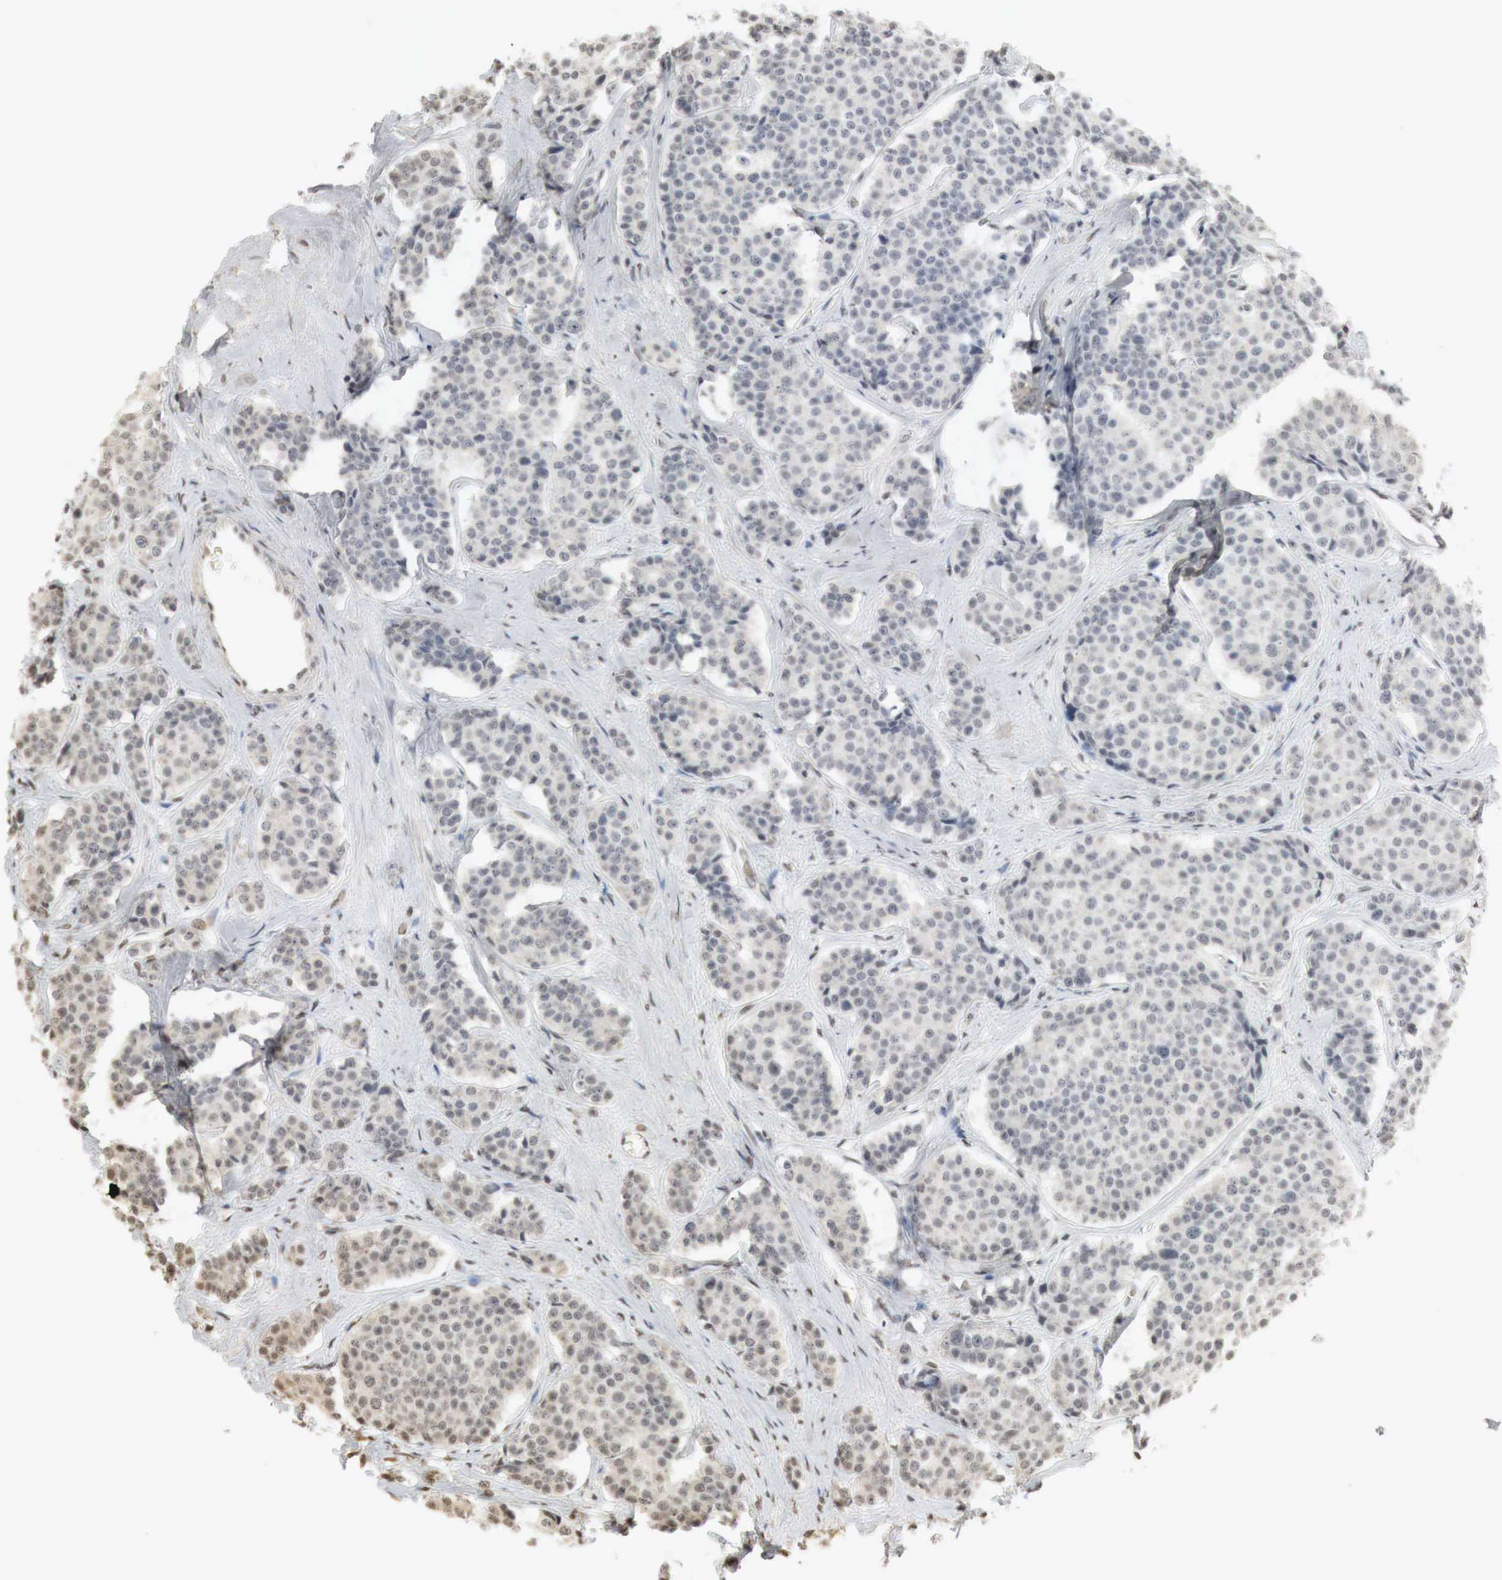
{"staining": {"intensity": "negative", "quantity": "none", "location": "none"}, "tissue": "carcinoid", "cell_type": "Tumor cells", "image_type": "cancer", "snomed": [{"axis": "morphology", "description": "Carcinoid, malignant, NOS"}, {"axis": "topography", "description": "Small intestine"}], "caption": "Immunohistochemistry image of malignant carcinoid stained for a protein (brown), which shows no staining in tumor cells.", "gene": "ERBB4", "patient": {"sex": "male", "age": 60}}